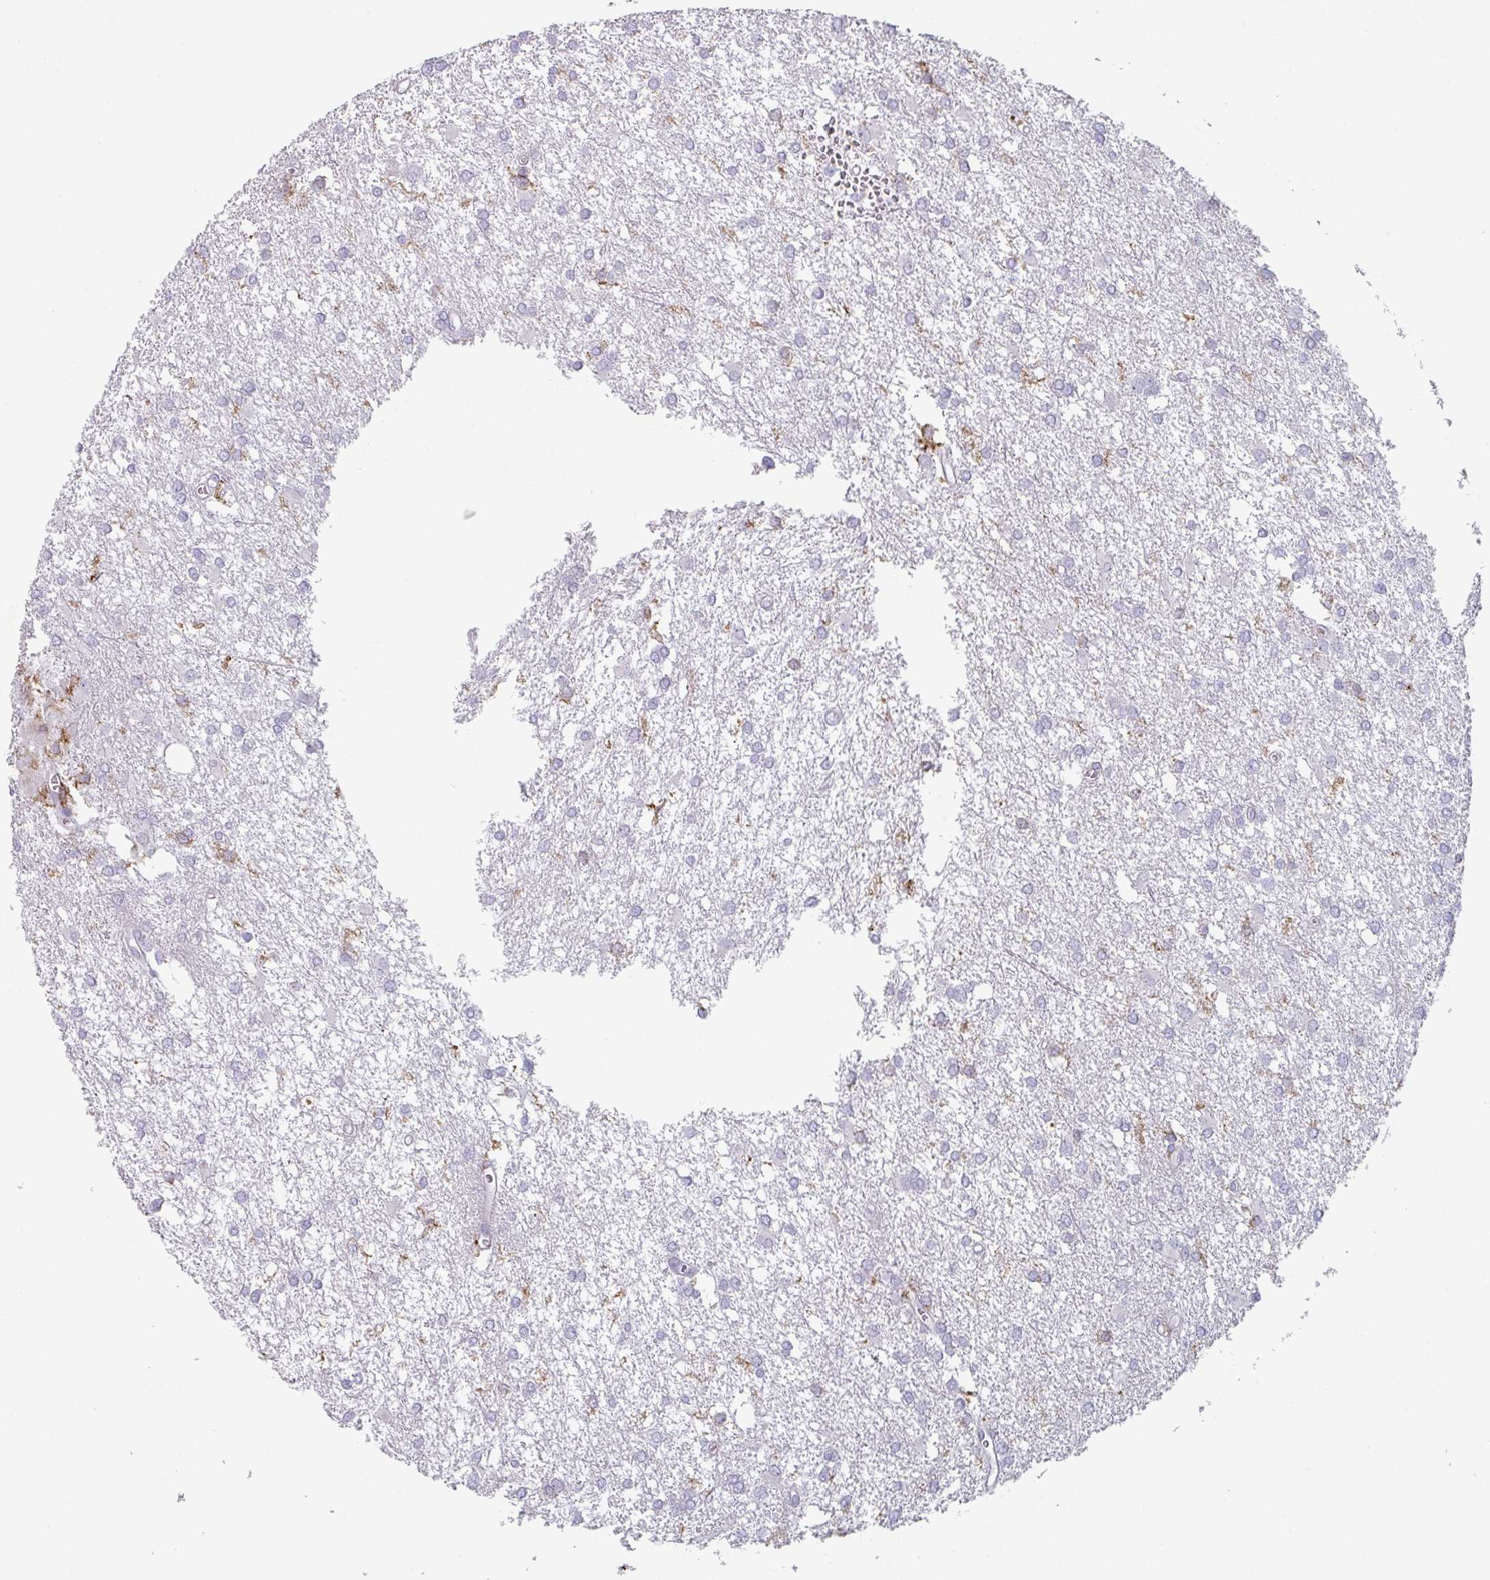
{"staining": {"intensity": "negative", "quantity": "none", "location": "none"}, "tissue": "glioma", "cell_type": "Tumor cells", "image_type": "cancer", "snomed": [{"axis": "morphology", "description": "Glioma, malignant, High grade"}, {"axis": "topography", "description": "Brain"}], "caption": "Protein analysis of glioma exhibits no significant positivity in tumor cells.", "gene": "EXOSC5", "patient": {"sex": "male", "age": 48}}